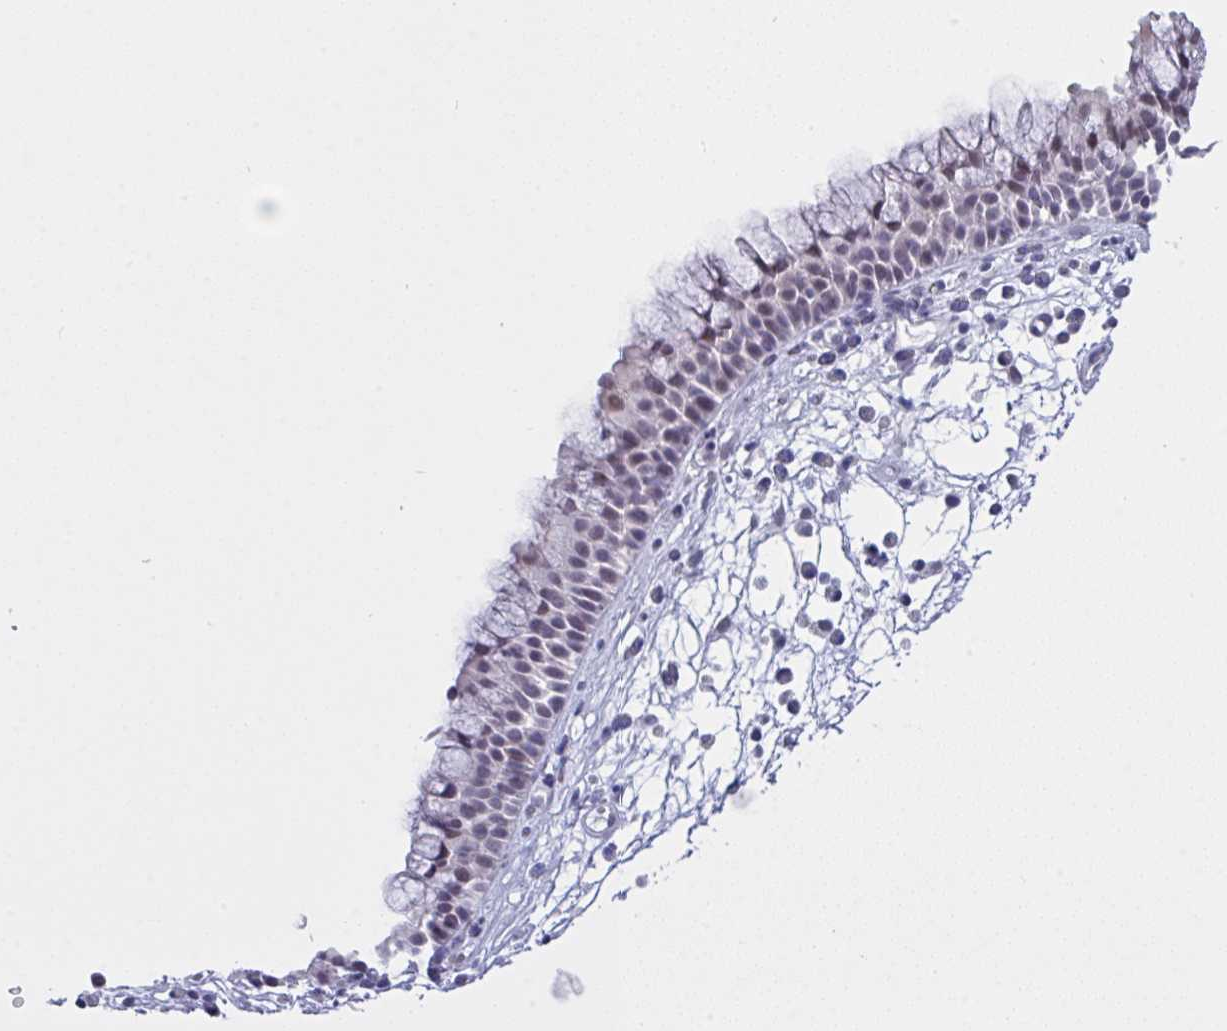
{"staining": {"intensity": "weak", "quantity": "<25%", "location": "nuclear"}, "tissue": "nasopharynx", "cell_type": "Respiratory epithelial cells", "image_type": "normal", "snomed": [{"axis": "morphology", "description": "Normal tissue, NOS"}, {"axis": "topography", "description": "Nasopharynx"}], "caption": "Immunohistochemistry photomicrograph of unremarkable human nasopharynx stained for a protein (brown), which displays no staining in respiratory epithelial cells. (DAB immunohistochemistry, high magnification).", "gene": "FBXL22", "patient": {"sex": "male", "age": 56}}